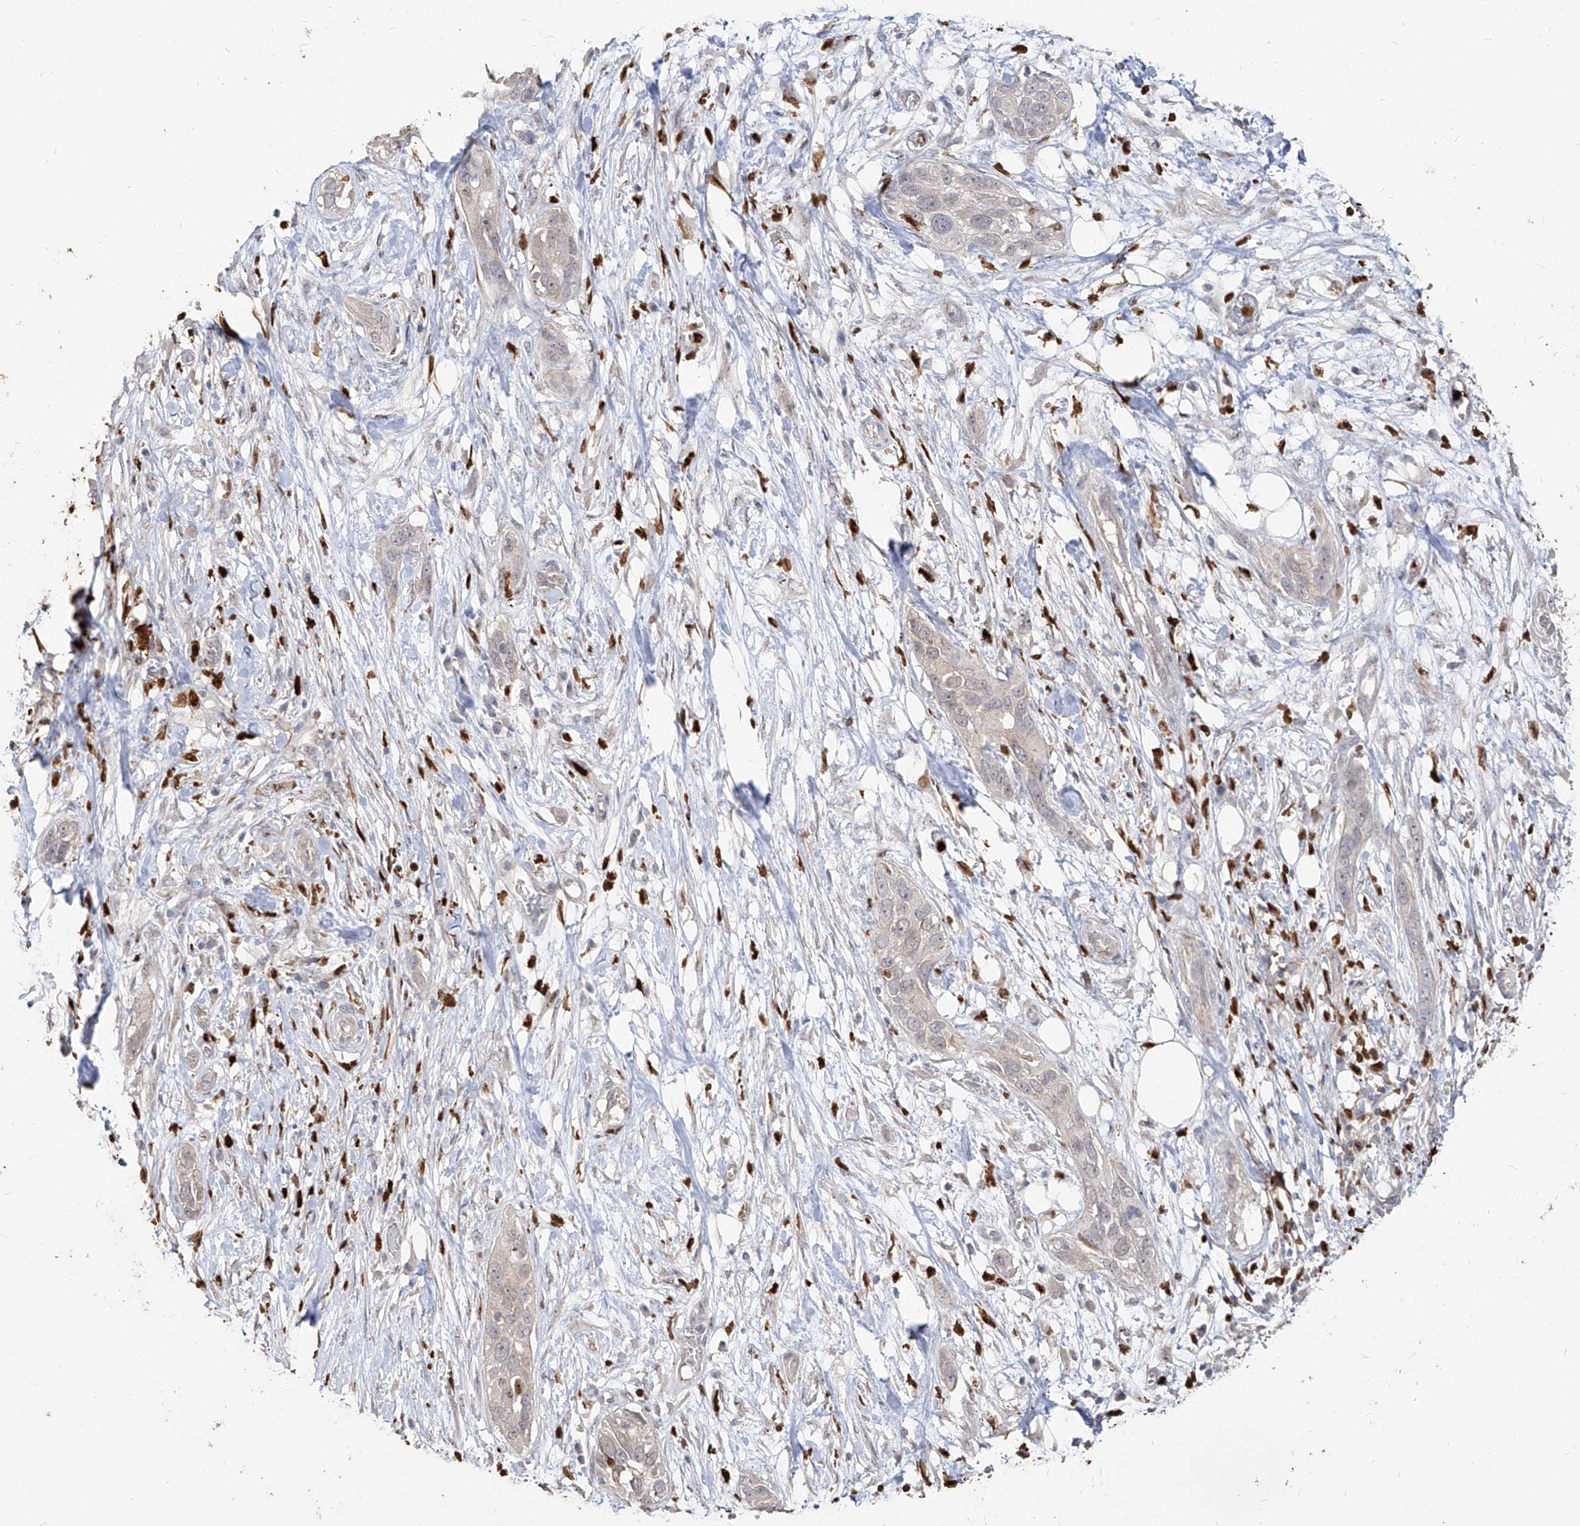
{"staining": {"intensity": "negative", "quantity": "none", "location": "none"}, "tissue": "pancreatic cancer", "cell_type": "Tumor cells", "image_type": "cancer", "snomed": [{"axis": "morphology", "description": "Adenocarcinoma, NOS"}, {"axis": "topography", "description": "Pancreas"}], "caption": "DAB (3,3'-diaminobenzidine) immunohistochemical staining of pancreatic cancer shows no significant expression in tumor cells.", "gene": "ZNF227", "patient": {"sex": "female", "age": 60}}